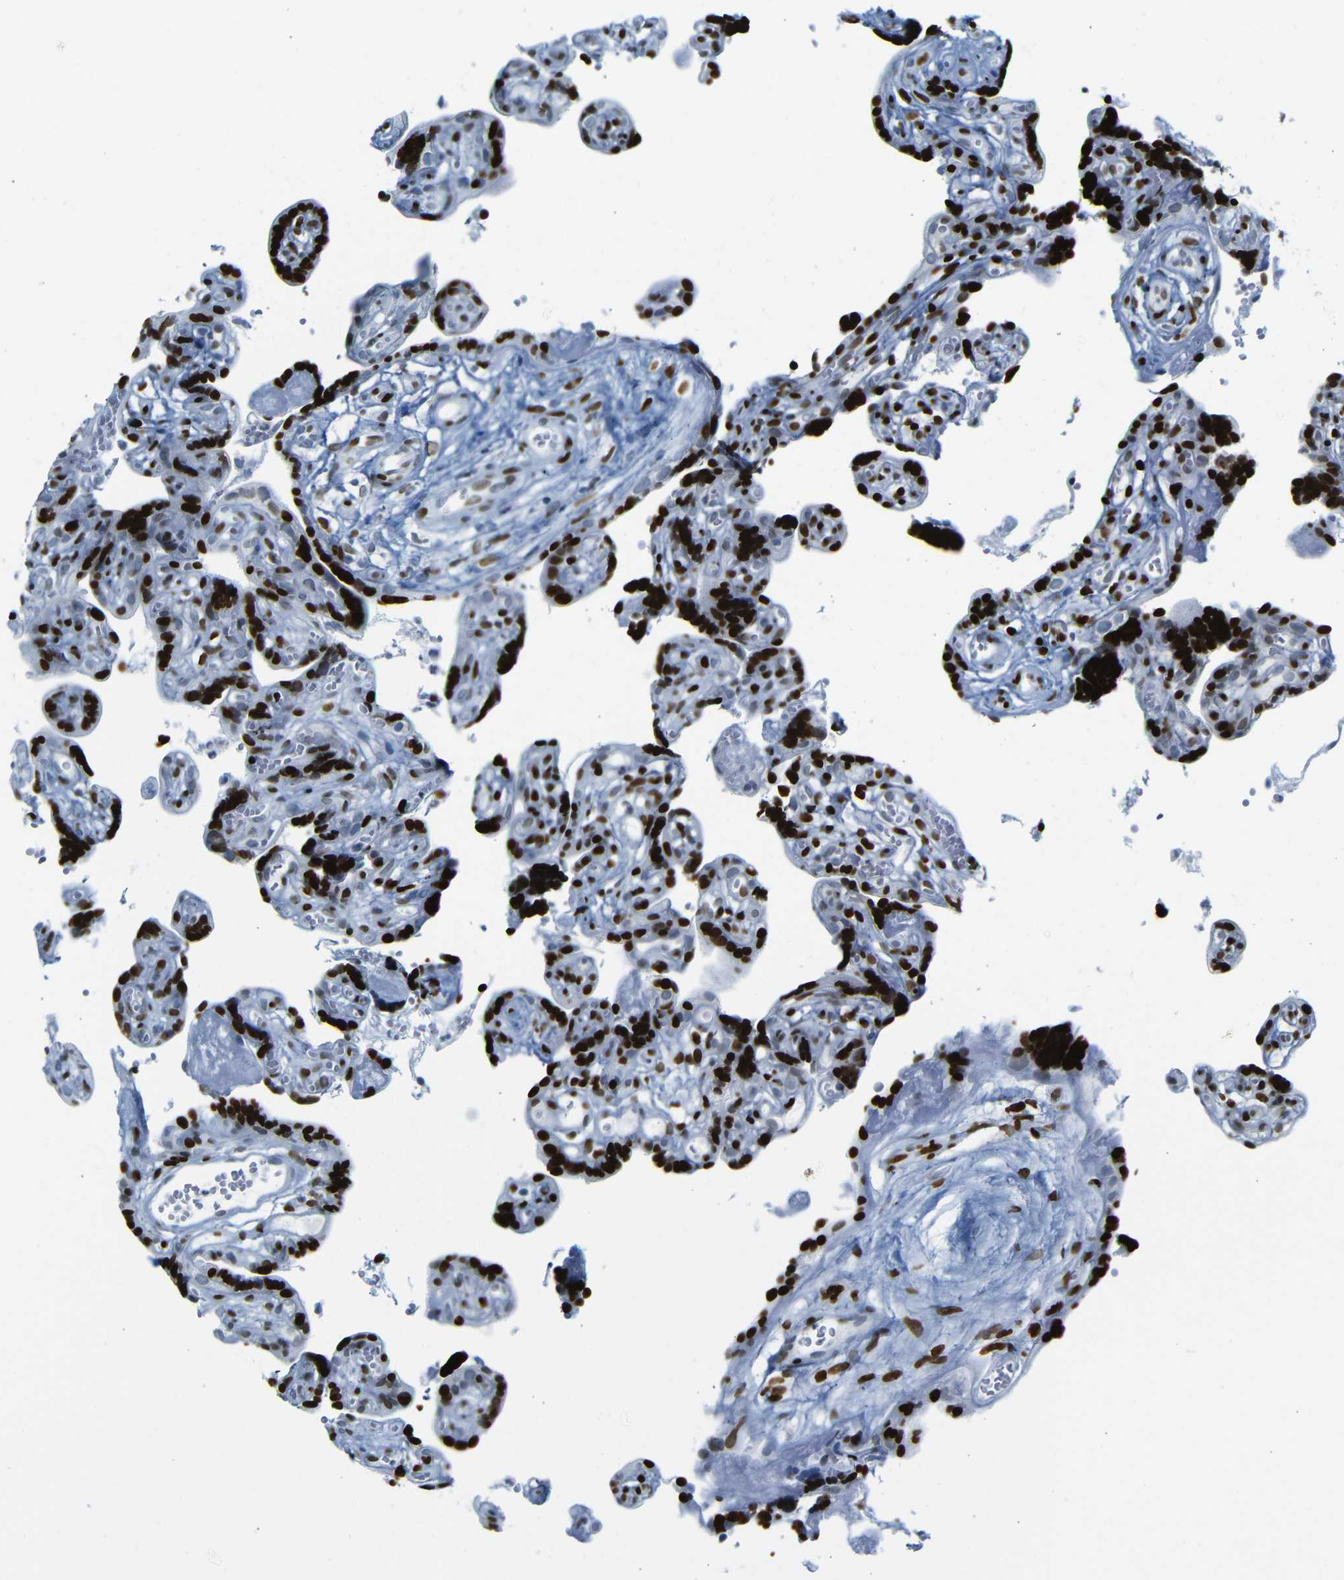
{"staining": {"intensity": "strong", "quantity": ">75%", "location": "nuclear"}, "tissue": "placenta", "cell_type": "Decidual cells", "image_type": "normal", "snomed": [{"axis": "morphology", "description": "Normal tissue, NOS"}, {"axis": "topography", "description": "Placenta"}], "caption": "Immunohistochemistry (IHC) photomicrograph of benign placenta: human placenta stained using immunohistochemistry exhibits high levels of strong protein expression localized specifically in the nuclear of decidual cells, appearing as a nuclear brown color.", "gene": "NPIPB15", "patient": {"sex": "female", "age": 30}}